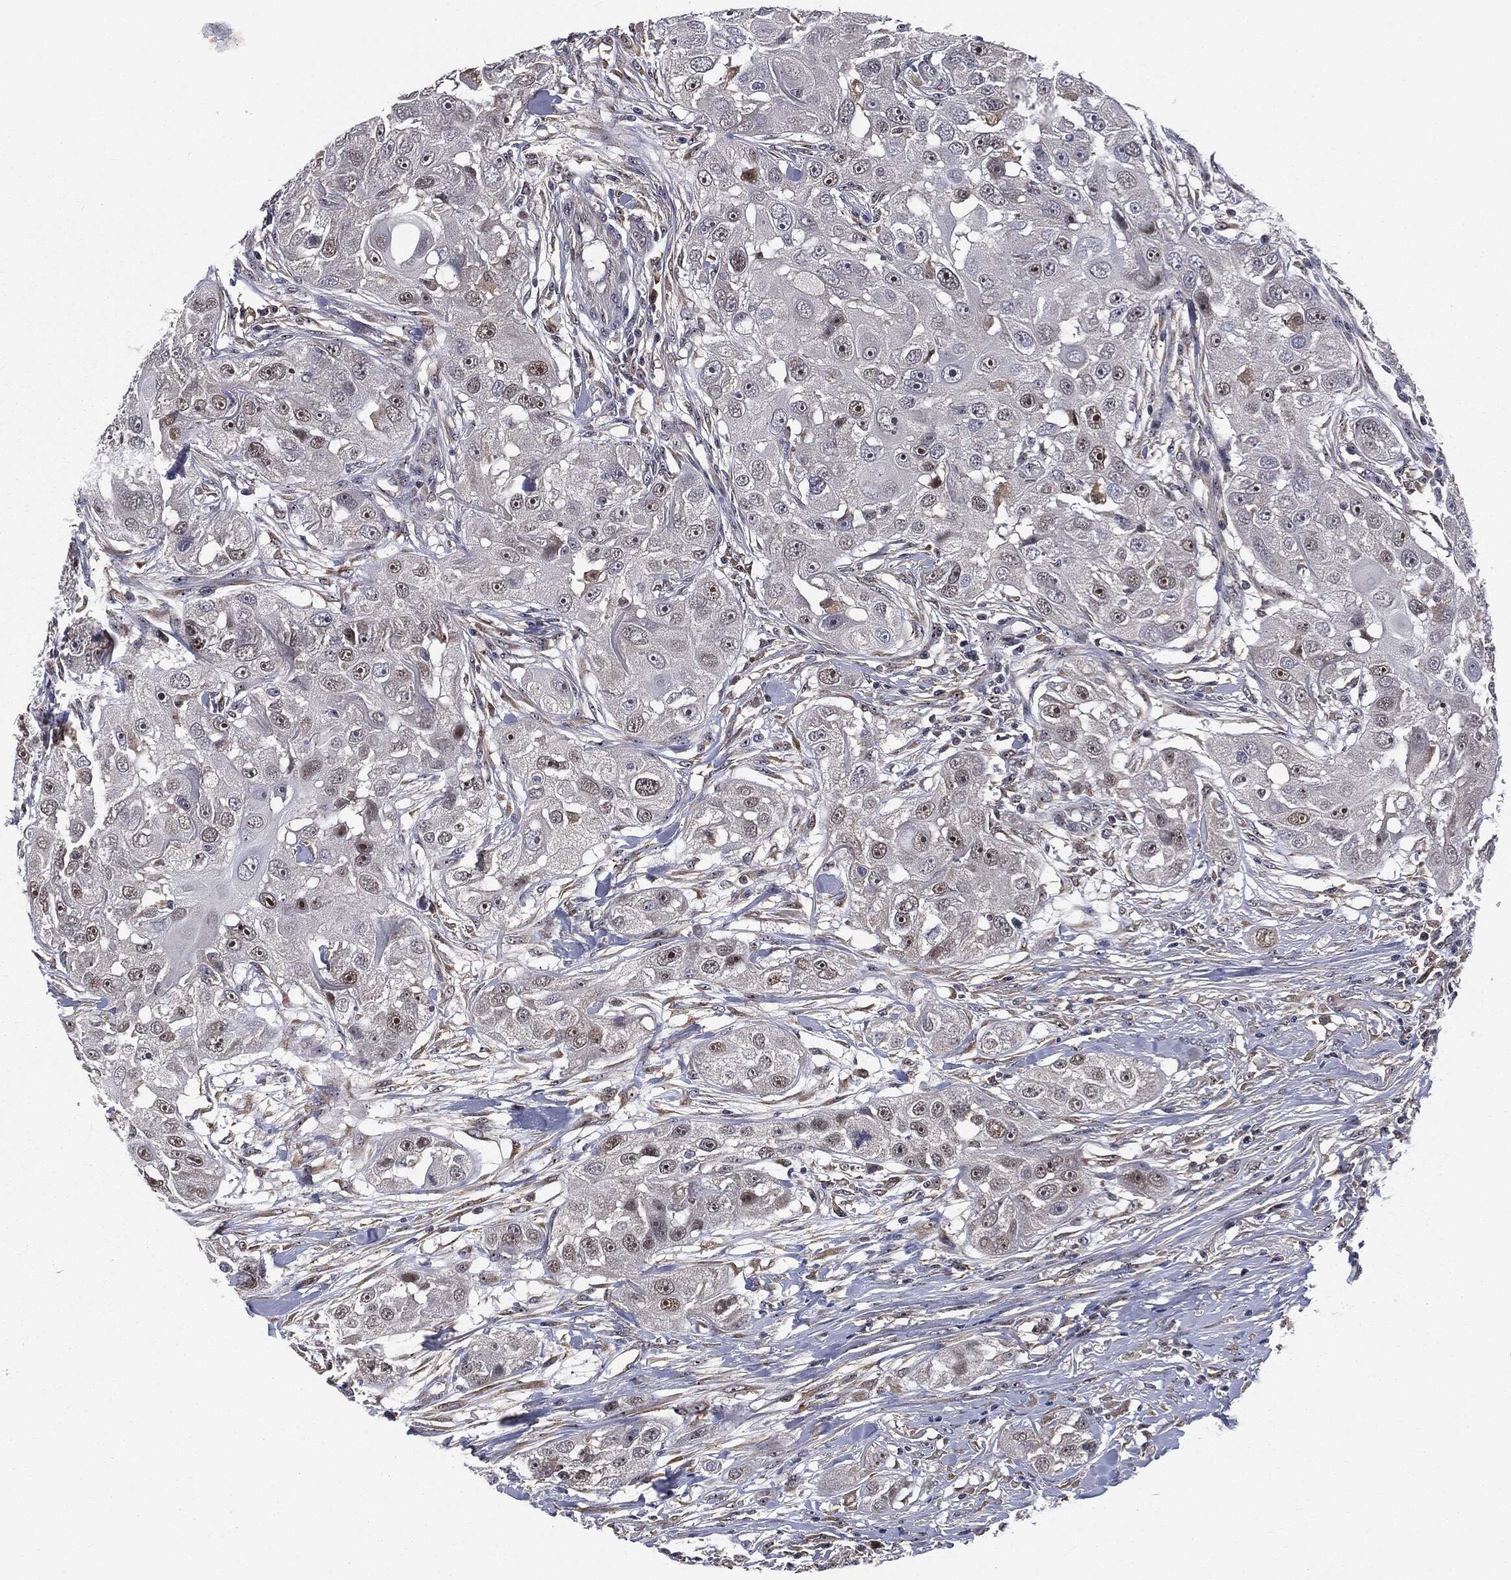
{"staining": {"intensity": "moderate", "quantity": "<25%", "location": "nuclear"}, "tissue": "head and neck cancer", "cell_type": "Tumor cells", "image_type": "cancer", "snomed": [{"axis": "morphology", "description": "Squamous cell carcinoma, NOS"}, {"axis": "topography", "description": "Head-Neck"}], "caption": "Squamous cell carcinoma (head and neck) stained with a protein marker exhibits moderate staining in tumor cells.", "gene": "TRMT1L", "patient": {"sex": "male", "age": 51}}